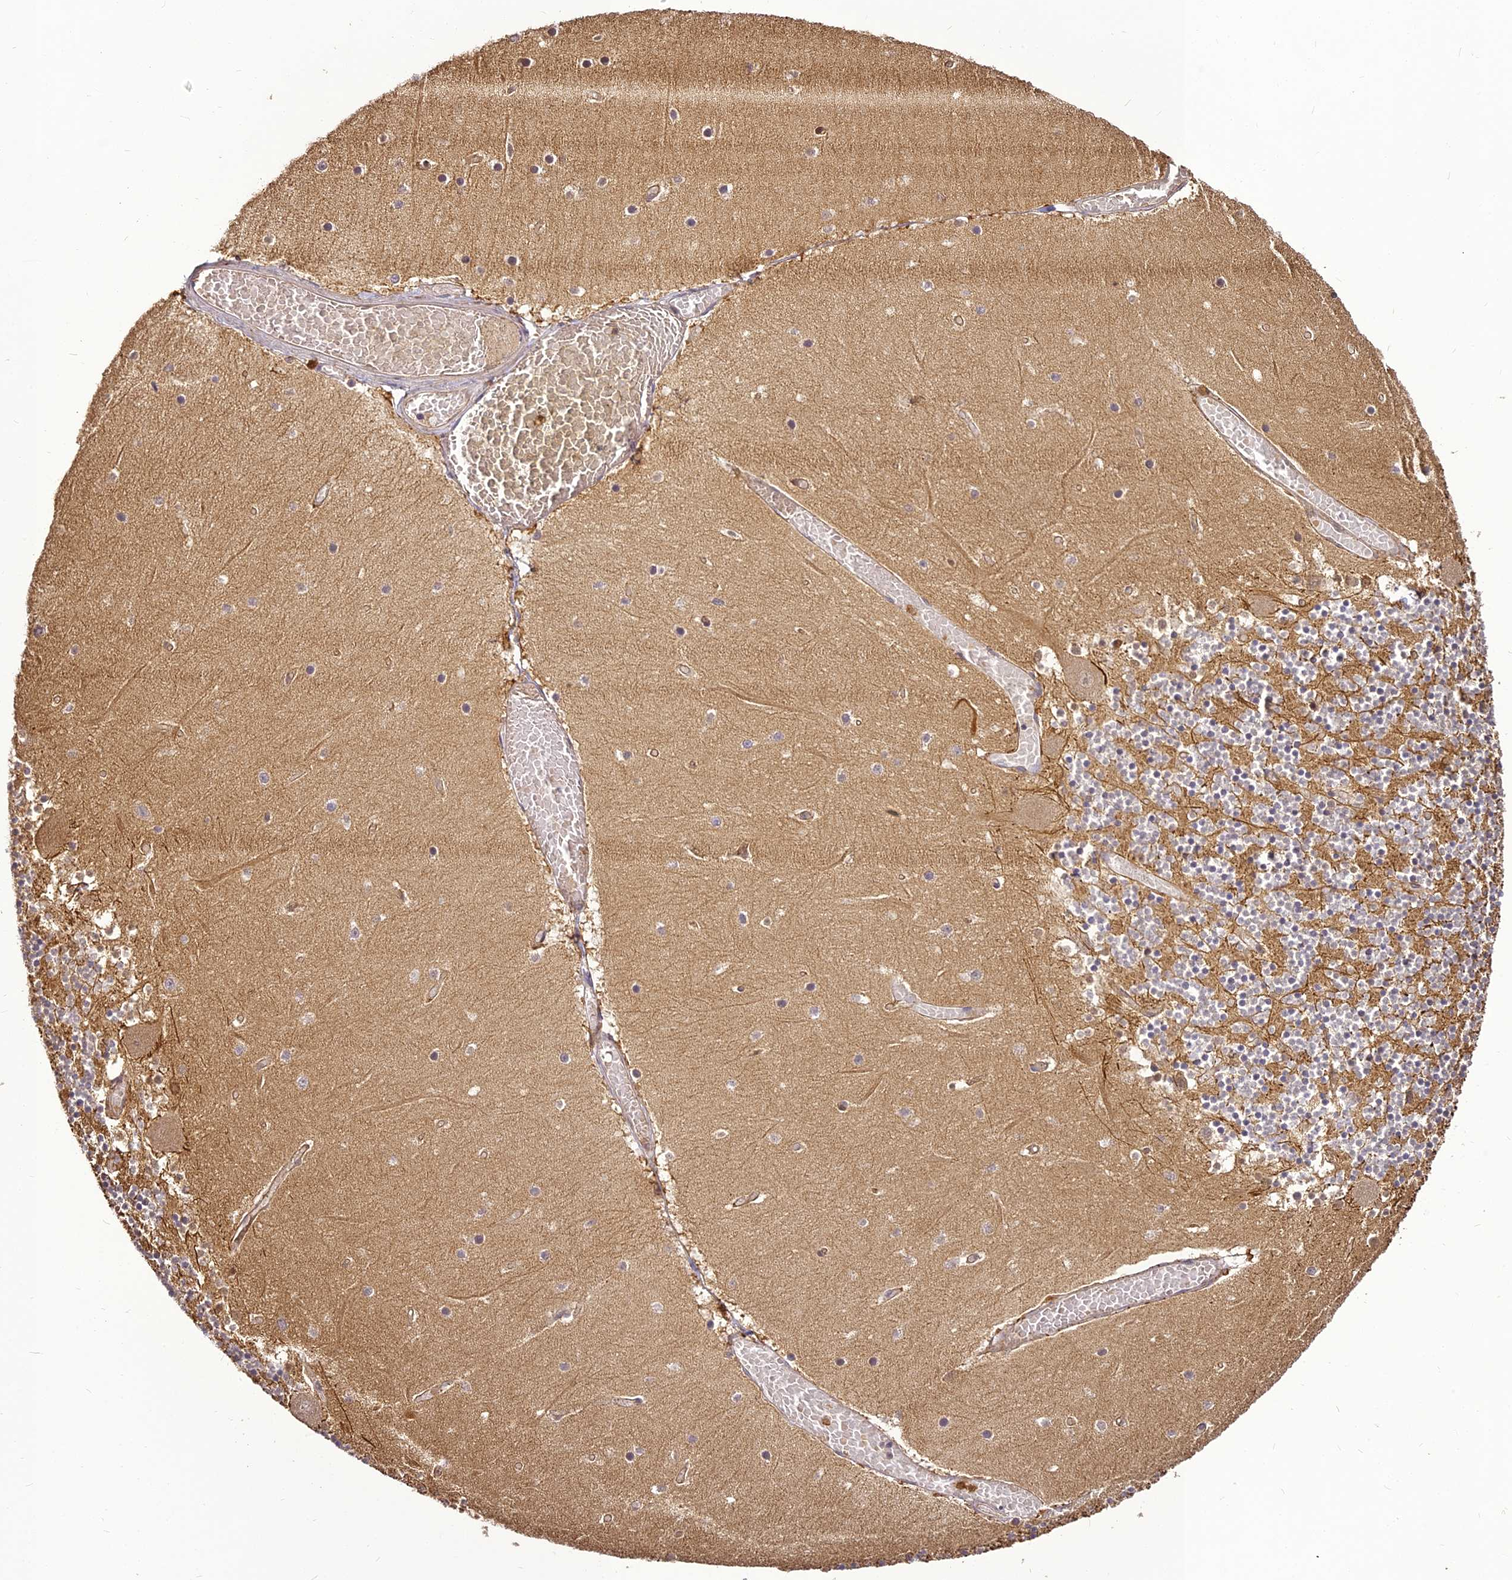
{"staining": {"intensity": "strong", "quantity": ">75%", "location": "cytoplasmic/membranous"}, "tissue": "cerebellum", "cell_type": "Cells in granular layer", "image_type": "normal", "snomed": [{"axis": "morphology", "description": "Normal tissue, NOS"}, {"axis": "topography", "description": "Cerebellum"}], "caption": "Immunohistochemical staining of unremarkable cerebellum exhibits >75% levels of strong cytoplasmic/membranous protein positivity in approximately >75% of cells in granular layer. Immunohistochemistry (ihc) stains the protein in brown and the nuclei are stained blue.", "gene": "BCDIN3D", "patient": {"sex": "female", "age": 28}}